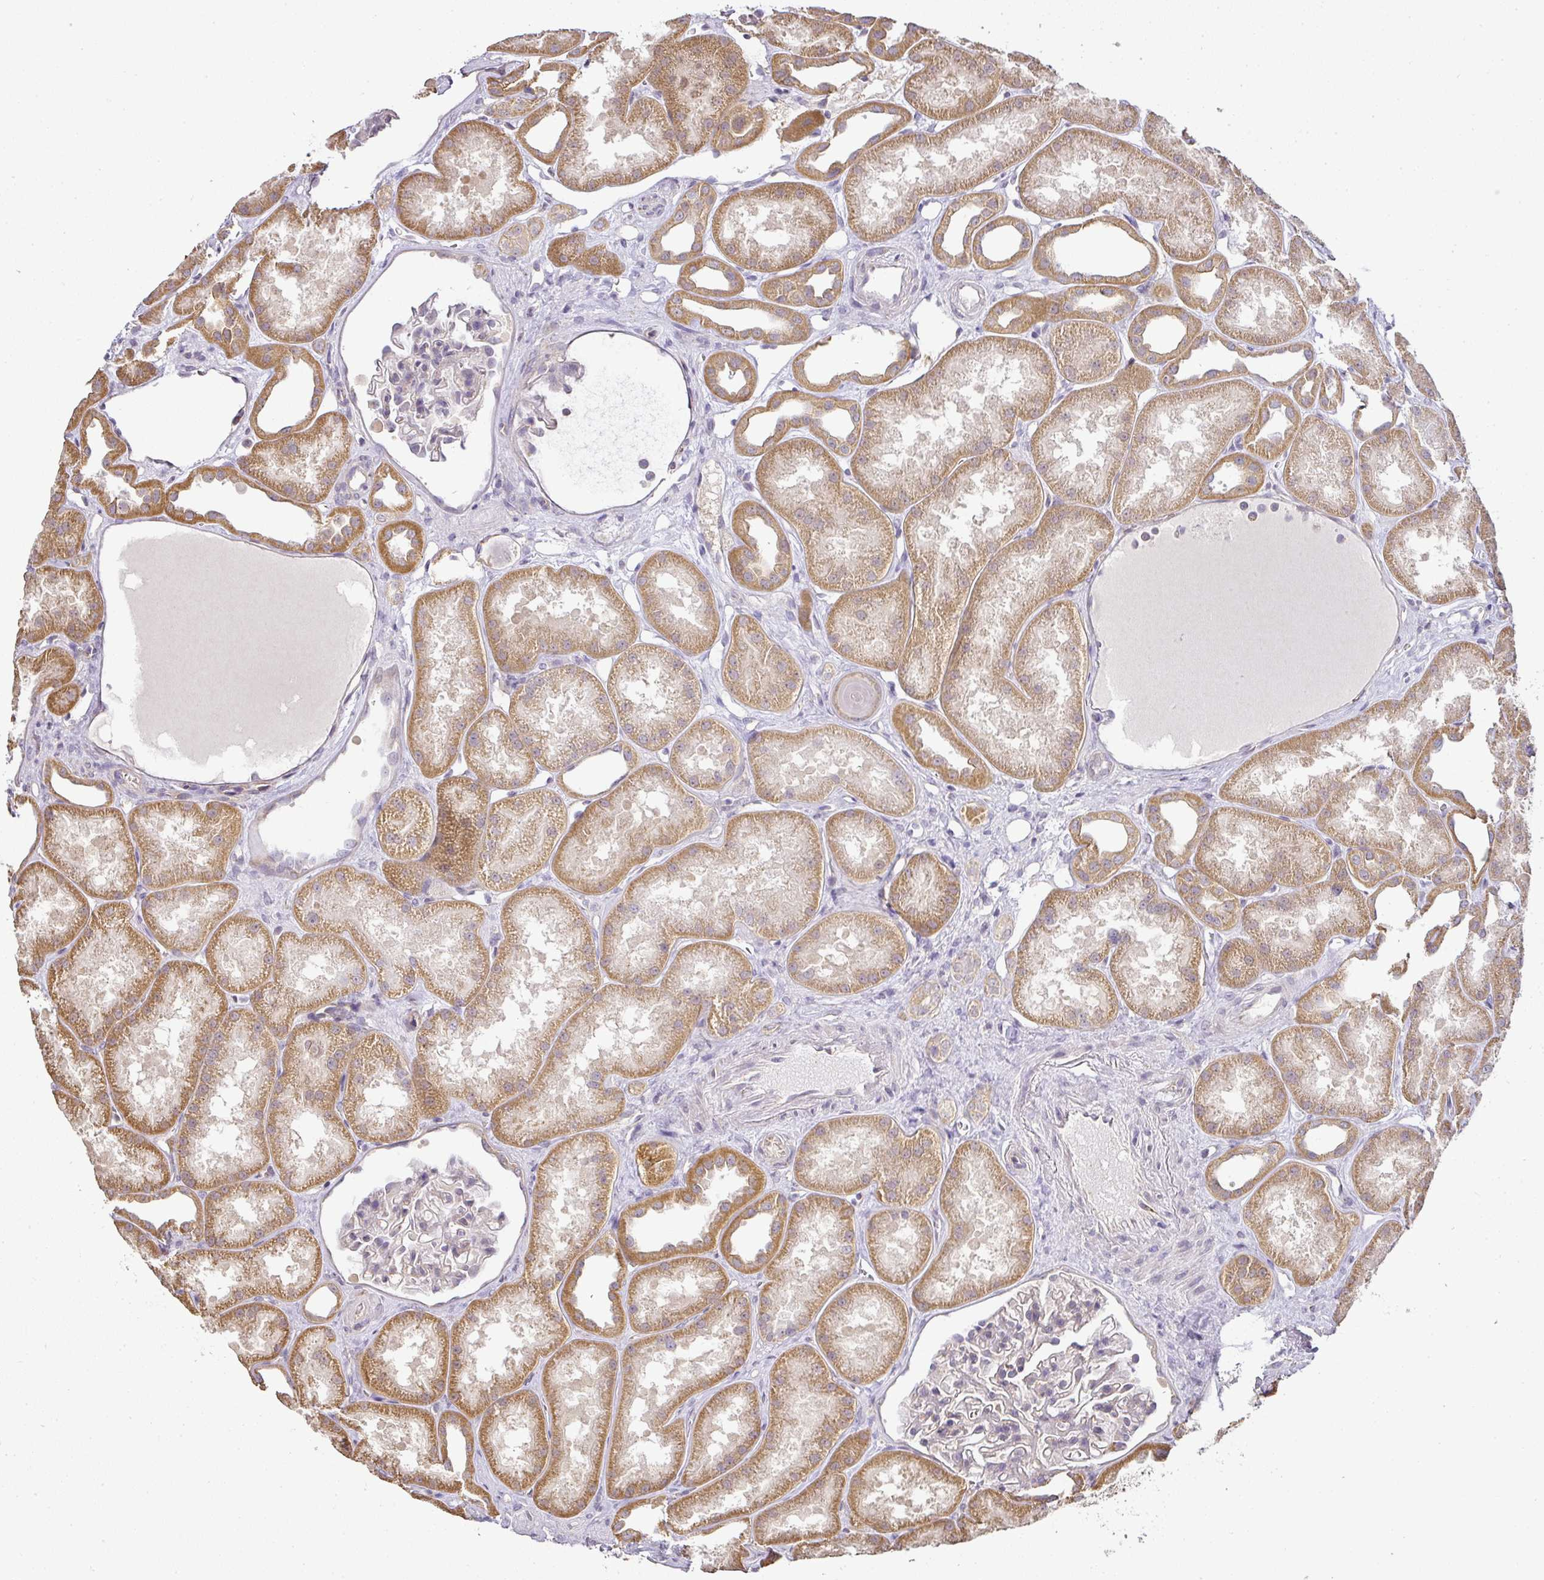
{"staining": {"intensity": "negative", "quantity": "none", "location": "none"}, "tissue": "kidney", "cell_type": "Cells in glomeruli", "image_type": "normal", "snomed": [{"axis": "morphology", "description": "Normal tissue, NOS"}, {"axis": "topography", "description": "Kidney"}], "caption": "A high-resolution histopathology image shows immunohistochemistry (IHC) staining of unremarkable kidney, which demonstrates no significant expression in cells in glomeruli.", "gene": "MYOM2", "patient": {"sex": "male", "age": 61}}